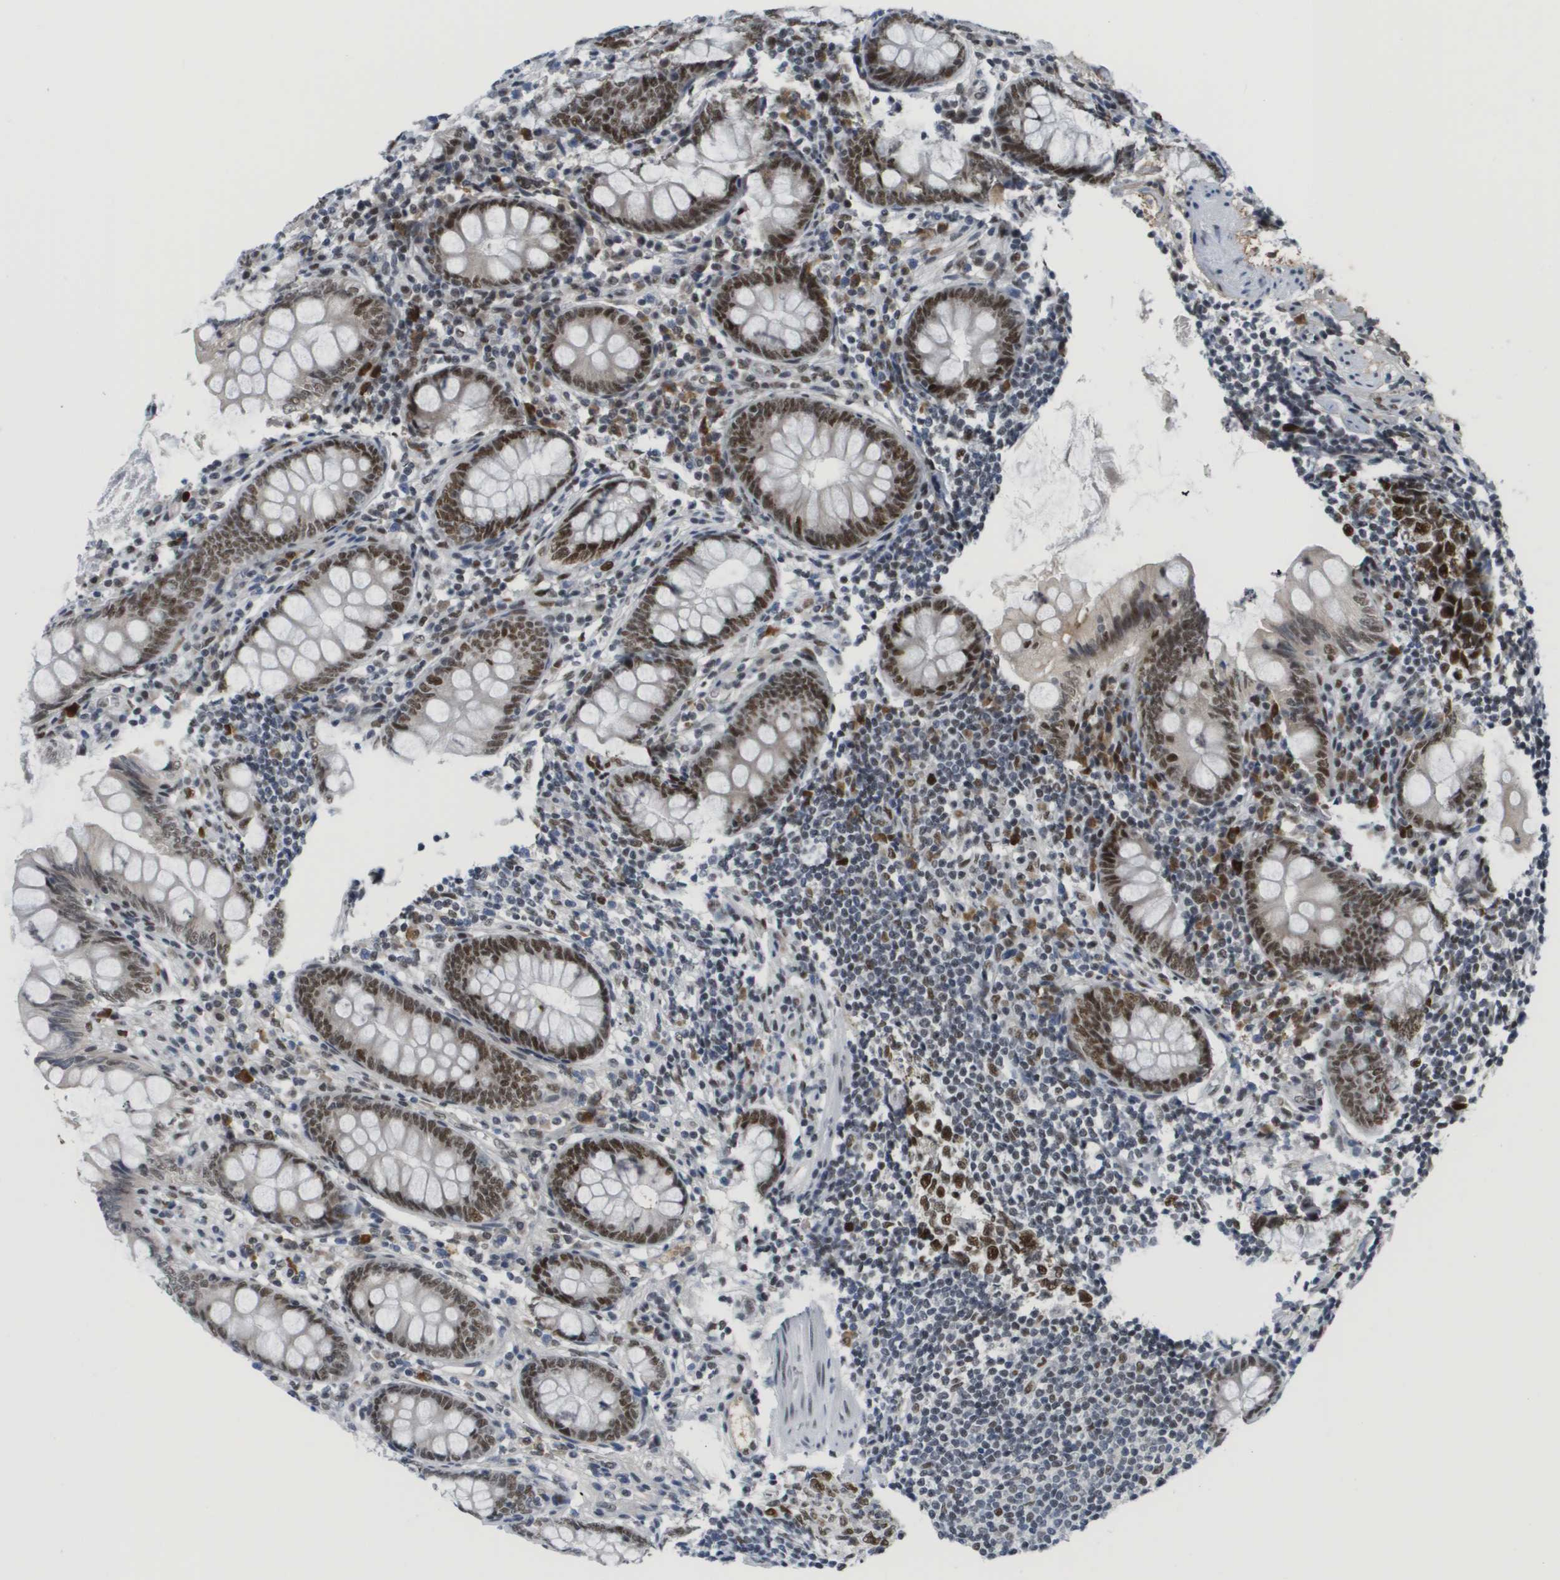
{"staining": {"intensity": "strong", "quantity": ">75%", "location": "nuclear"}, "tissue": "appendix", "cell_type": "Glandular cells", "image_type": "normal", "snomed": [{"axis": "morphology", "description": "Normal tissue, NOS"}, {"axis": "topography", "description": "Appendix"}], "caption": "Immunohistochemistry (IHC) staining of normal appendix, which demonstrates high levels of strong nuclear staining in about >75% of glandular cells indicating strong nuclear protein positivity. The staining was performed using DAB (brown) for protein detection and nuclei were counterstained in hematoxylin (blue).", "gene": "SMARCAD1", "patient": {"sex": "female", "age": 77}}